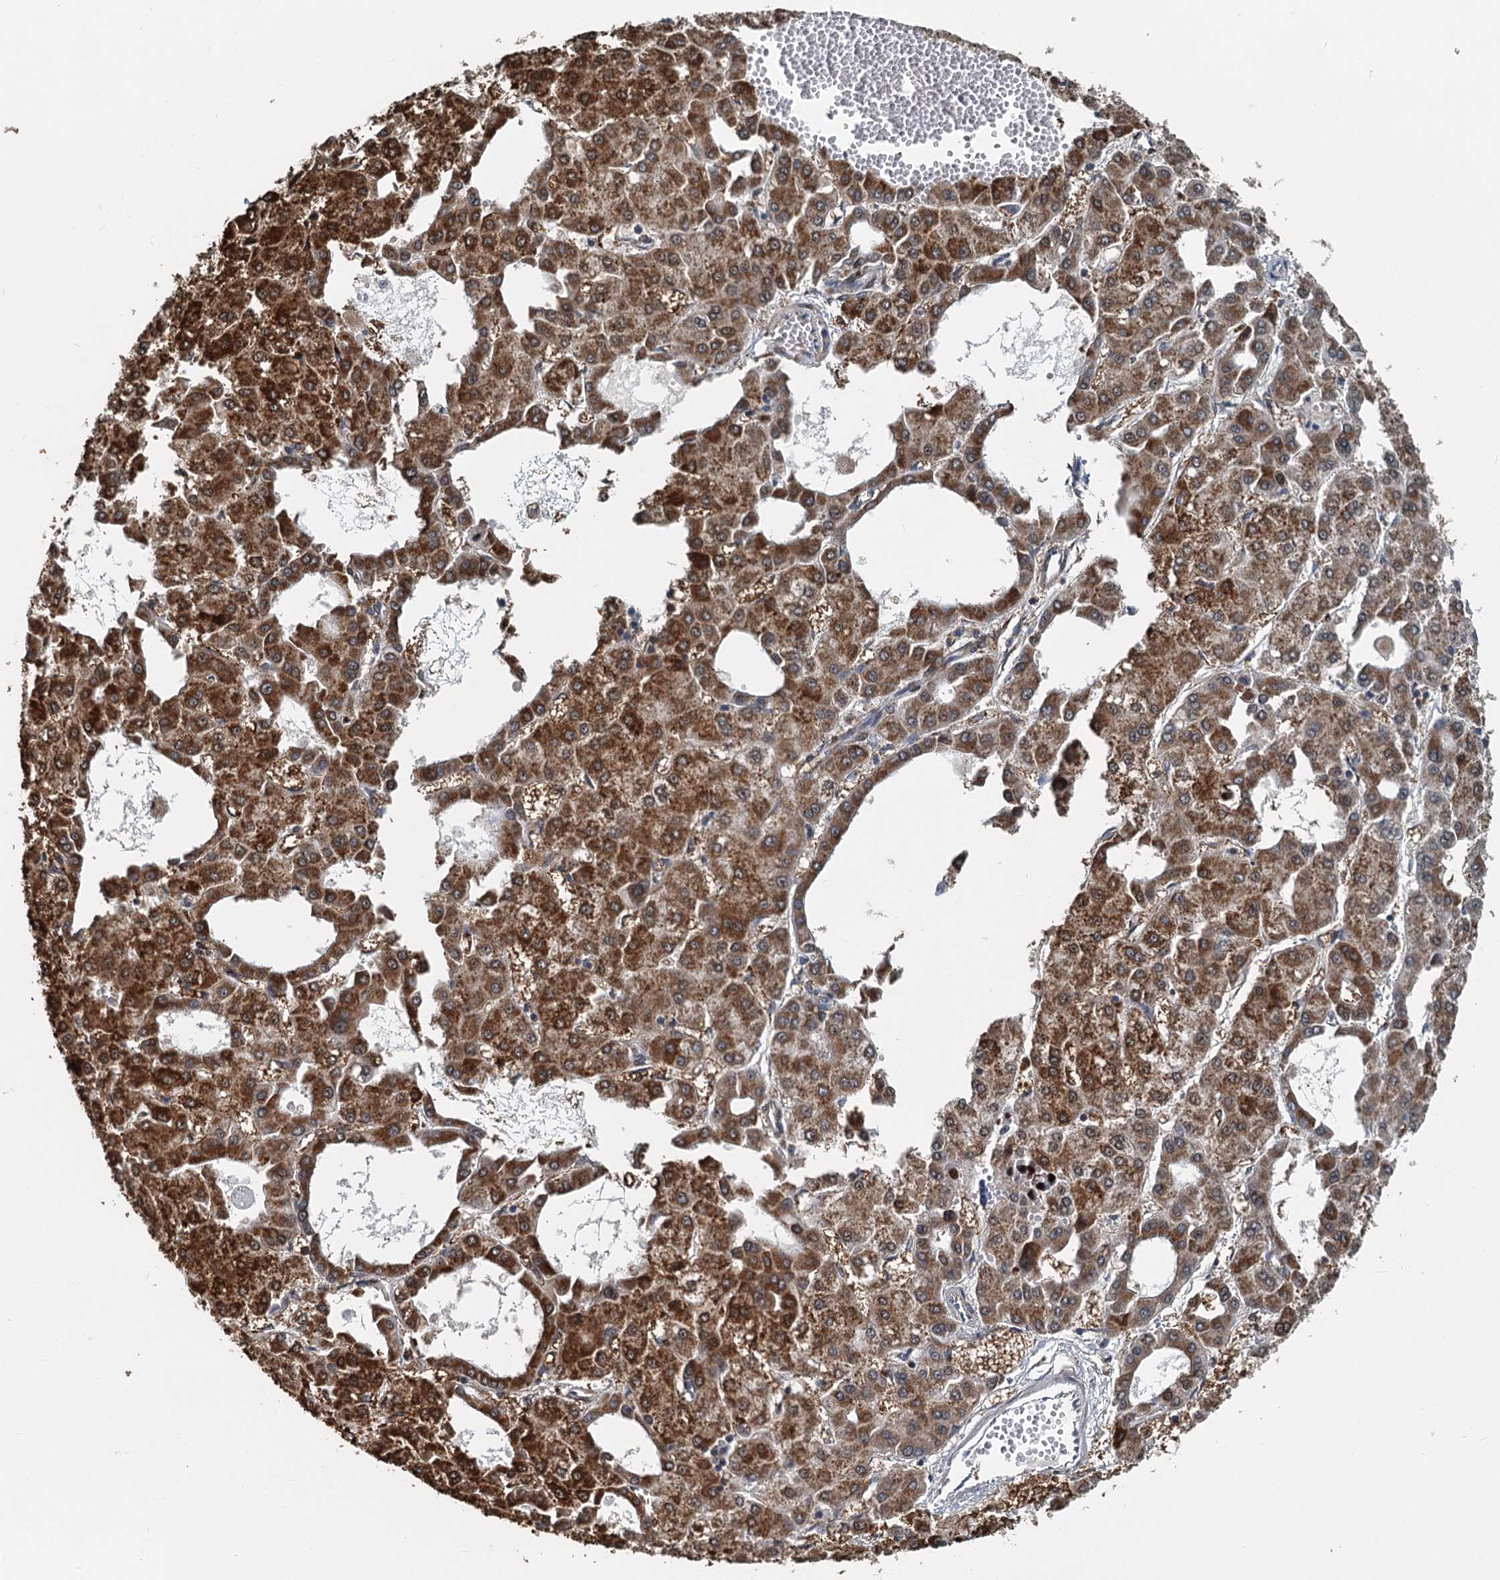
{"staining": {"intensity": "strong", "quantity": ">75%", "location": "cytoplasmic/membranous"}, "tissue": "liver cancer", "cell_type": "Tumor cells", "image_type": "cancer", "snomed": [{"axis": "morphology", "description": "Carcinoma, Hepatocellular, NOS"}, {"axis": "topography", "description": "Liver"}], "caption": "Protein expression analysis of hepatocellular carcinoma (liver) demonstrates strong cytoplasmic/membranous expression in about >75% of tumor cells.", "gene": "GPI", "patient": {"sex": "male", "age": 47}}